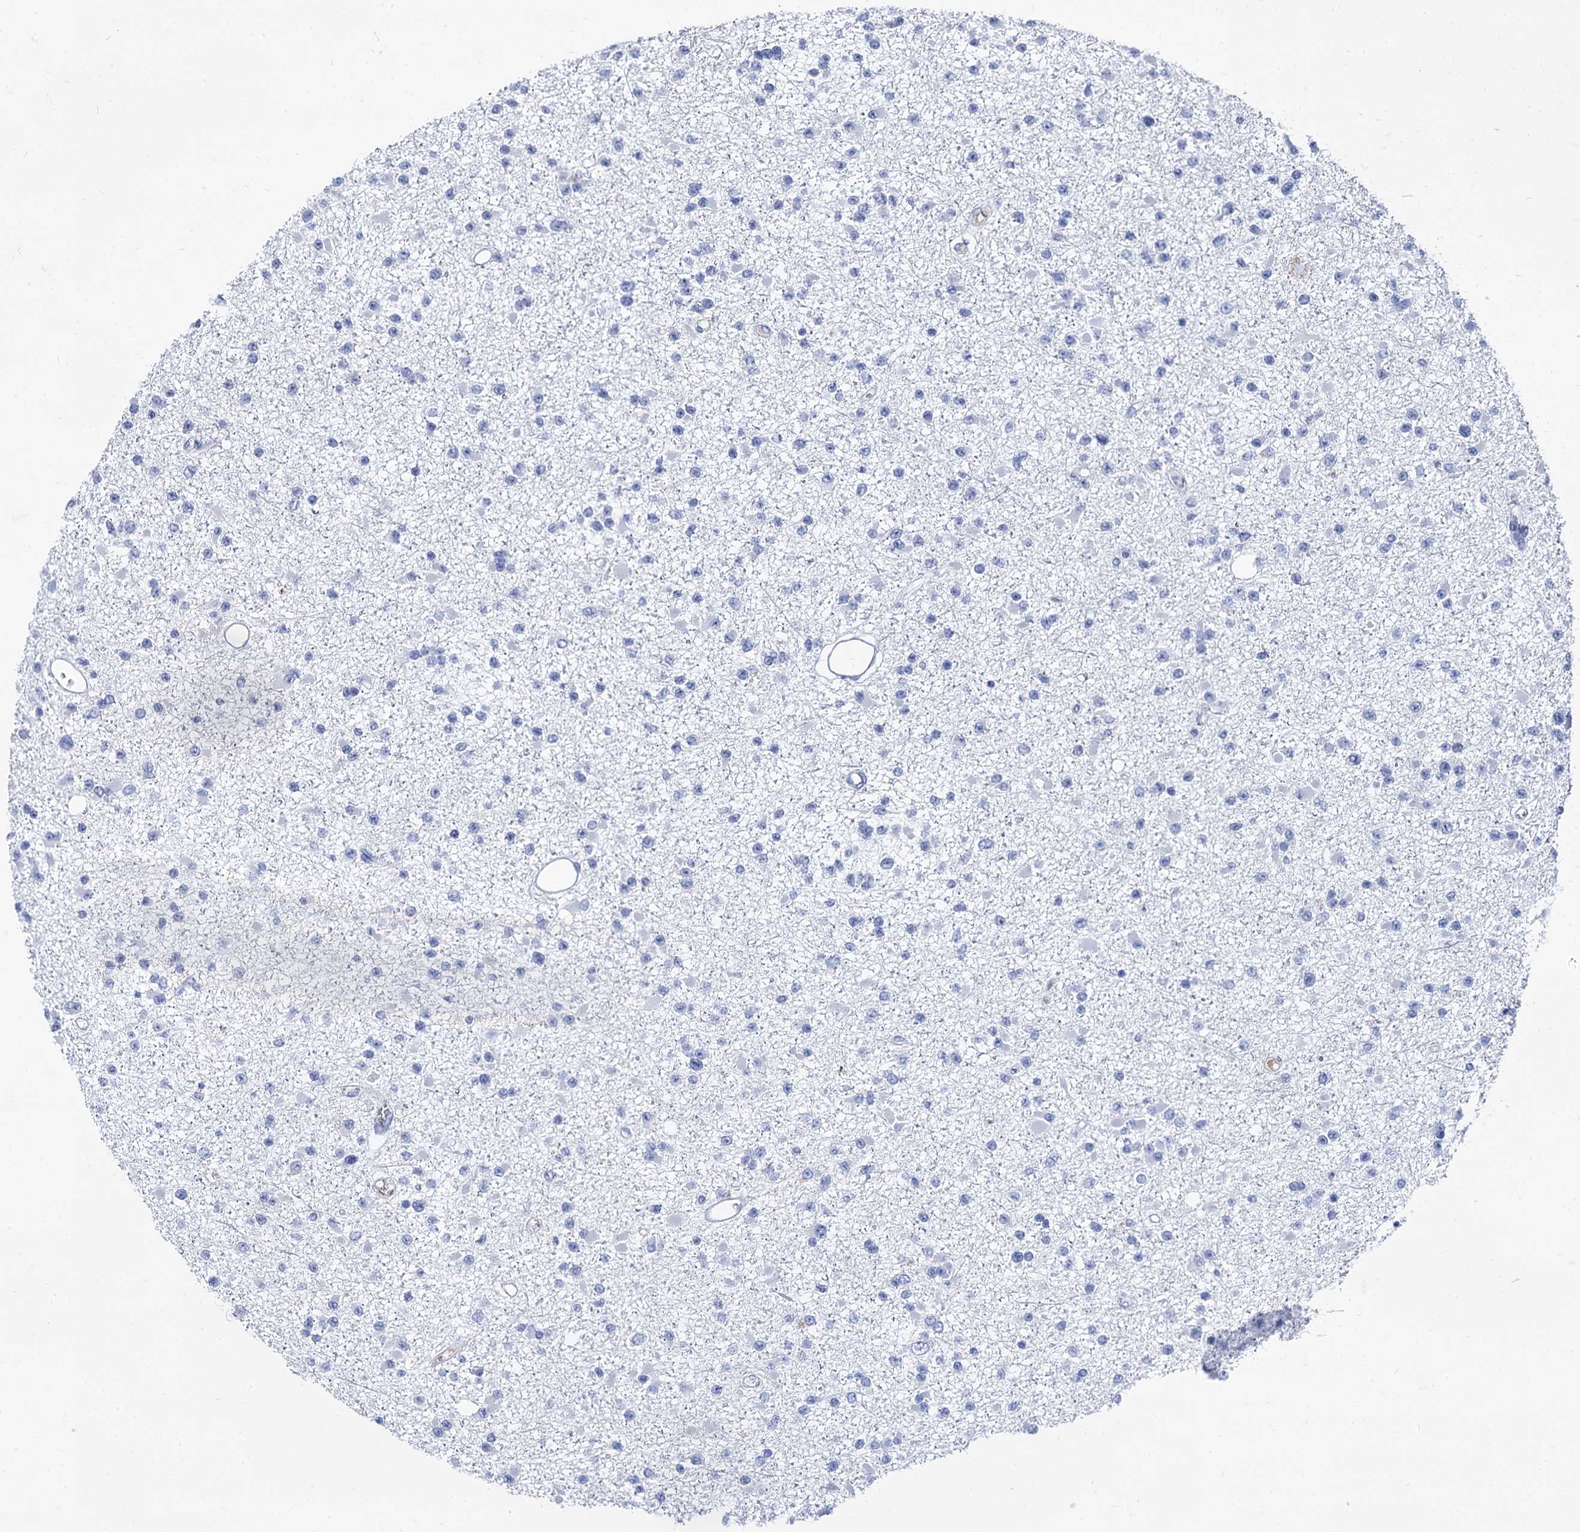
{"staining": {"intensity": "negative", "quantity": "none", "location": "none"}, "tissue": "glioma", "cell_type": "Tumor cells", "image_type": "cancer", "snomed": [{"axis": "morphology", "description": "Glioma, malignant, Low grade"}, {"axis": "topography", "description": "Brain"}], "caption": "IHC image of glioma stained for a protein (brown), which displays no staining in tumor cells.", "gene": "TMEM72", "patient": {"sex": "female", "age": 22}}